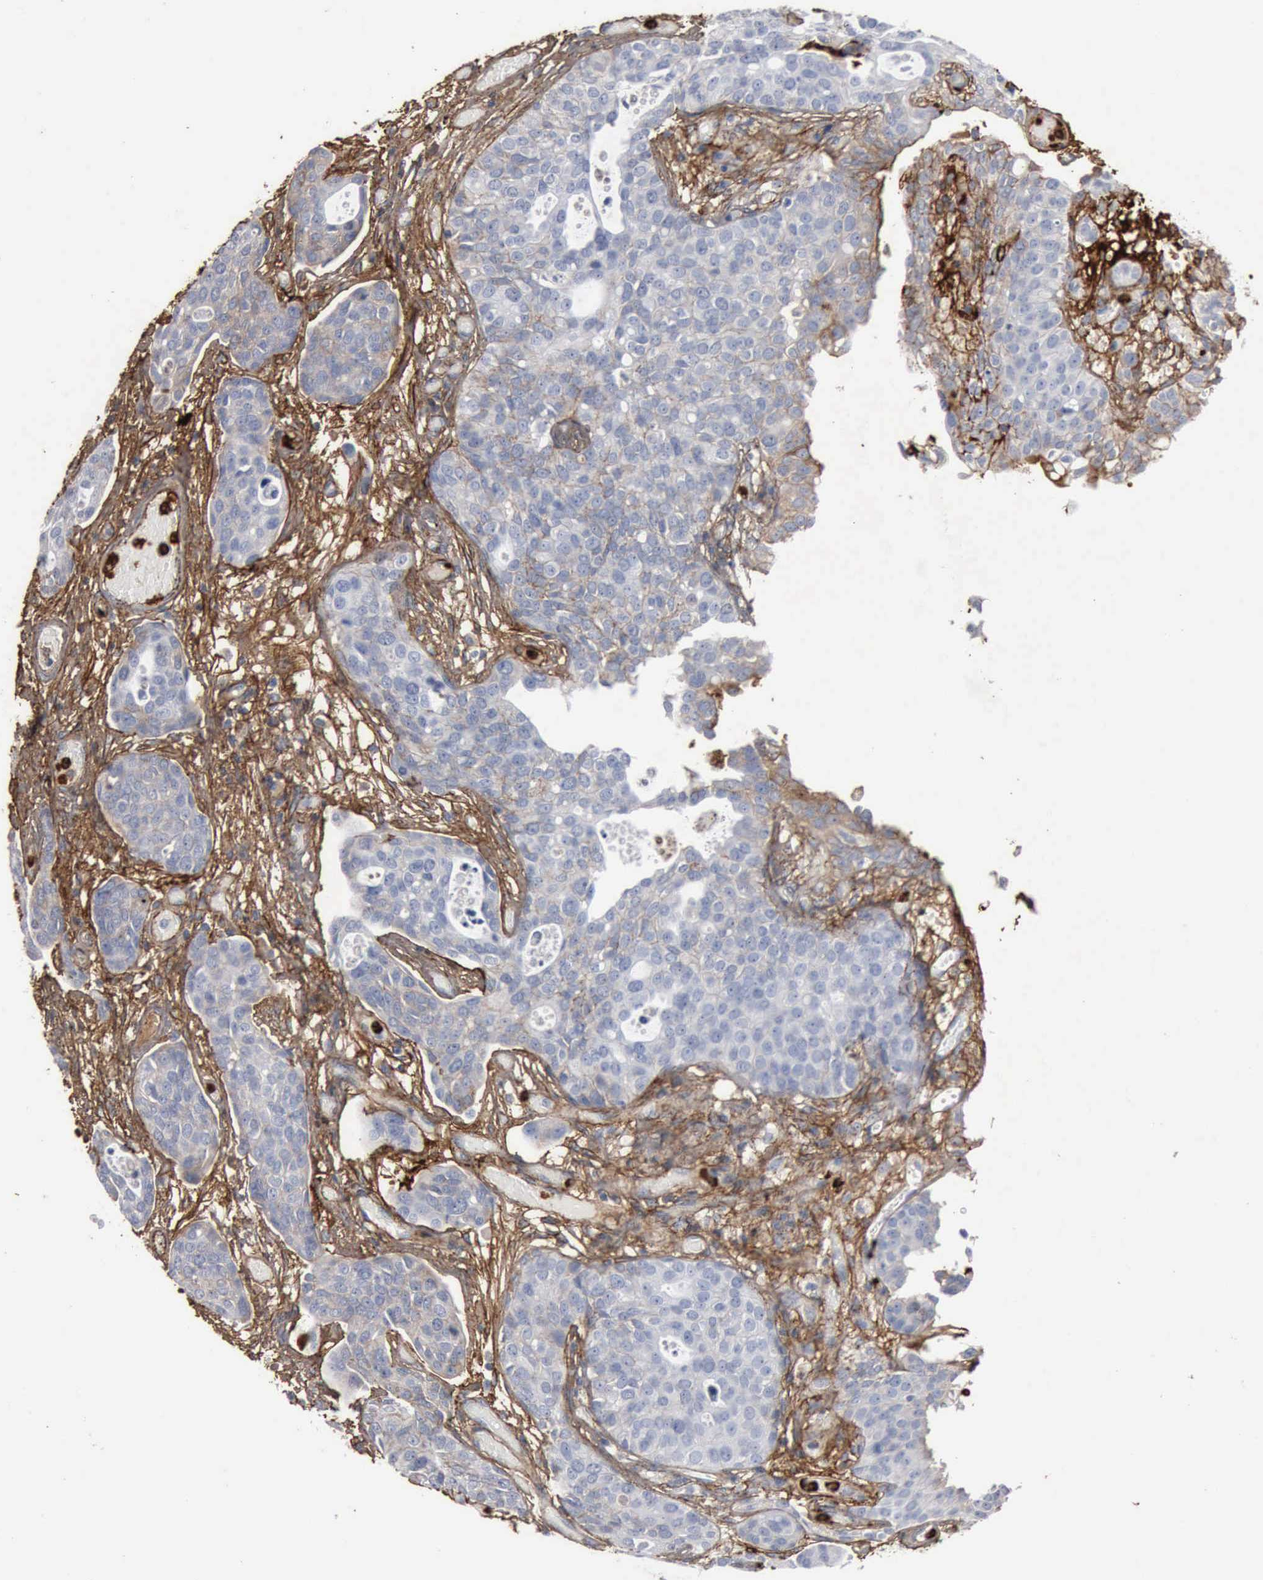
{"staining": {"intensity": "weak", "quantity": "25%-75%", "location": "cytoplasmic/membranous"}, "tissue": "urothelial cancer", "cell_type": "Tumor cells", "image_type": "cancer", "snomed": [{"axis": "morphology", "description": "Urothelial carcinoma, High grade"}, {"axis": "topography", "description": "Urinary bladder"}], "caption": "Protein staining of urothelial cancer tissue displays weak cytoplasmic/membranous staining in about 25%-75% of tumor cells.", "gene": "FN1", "patient": {"sex": "male", "age": 78}}